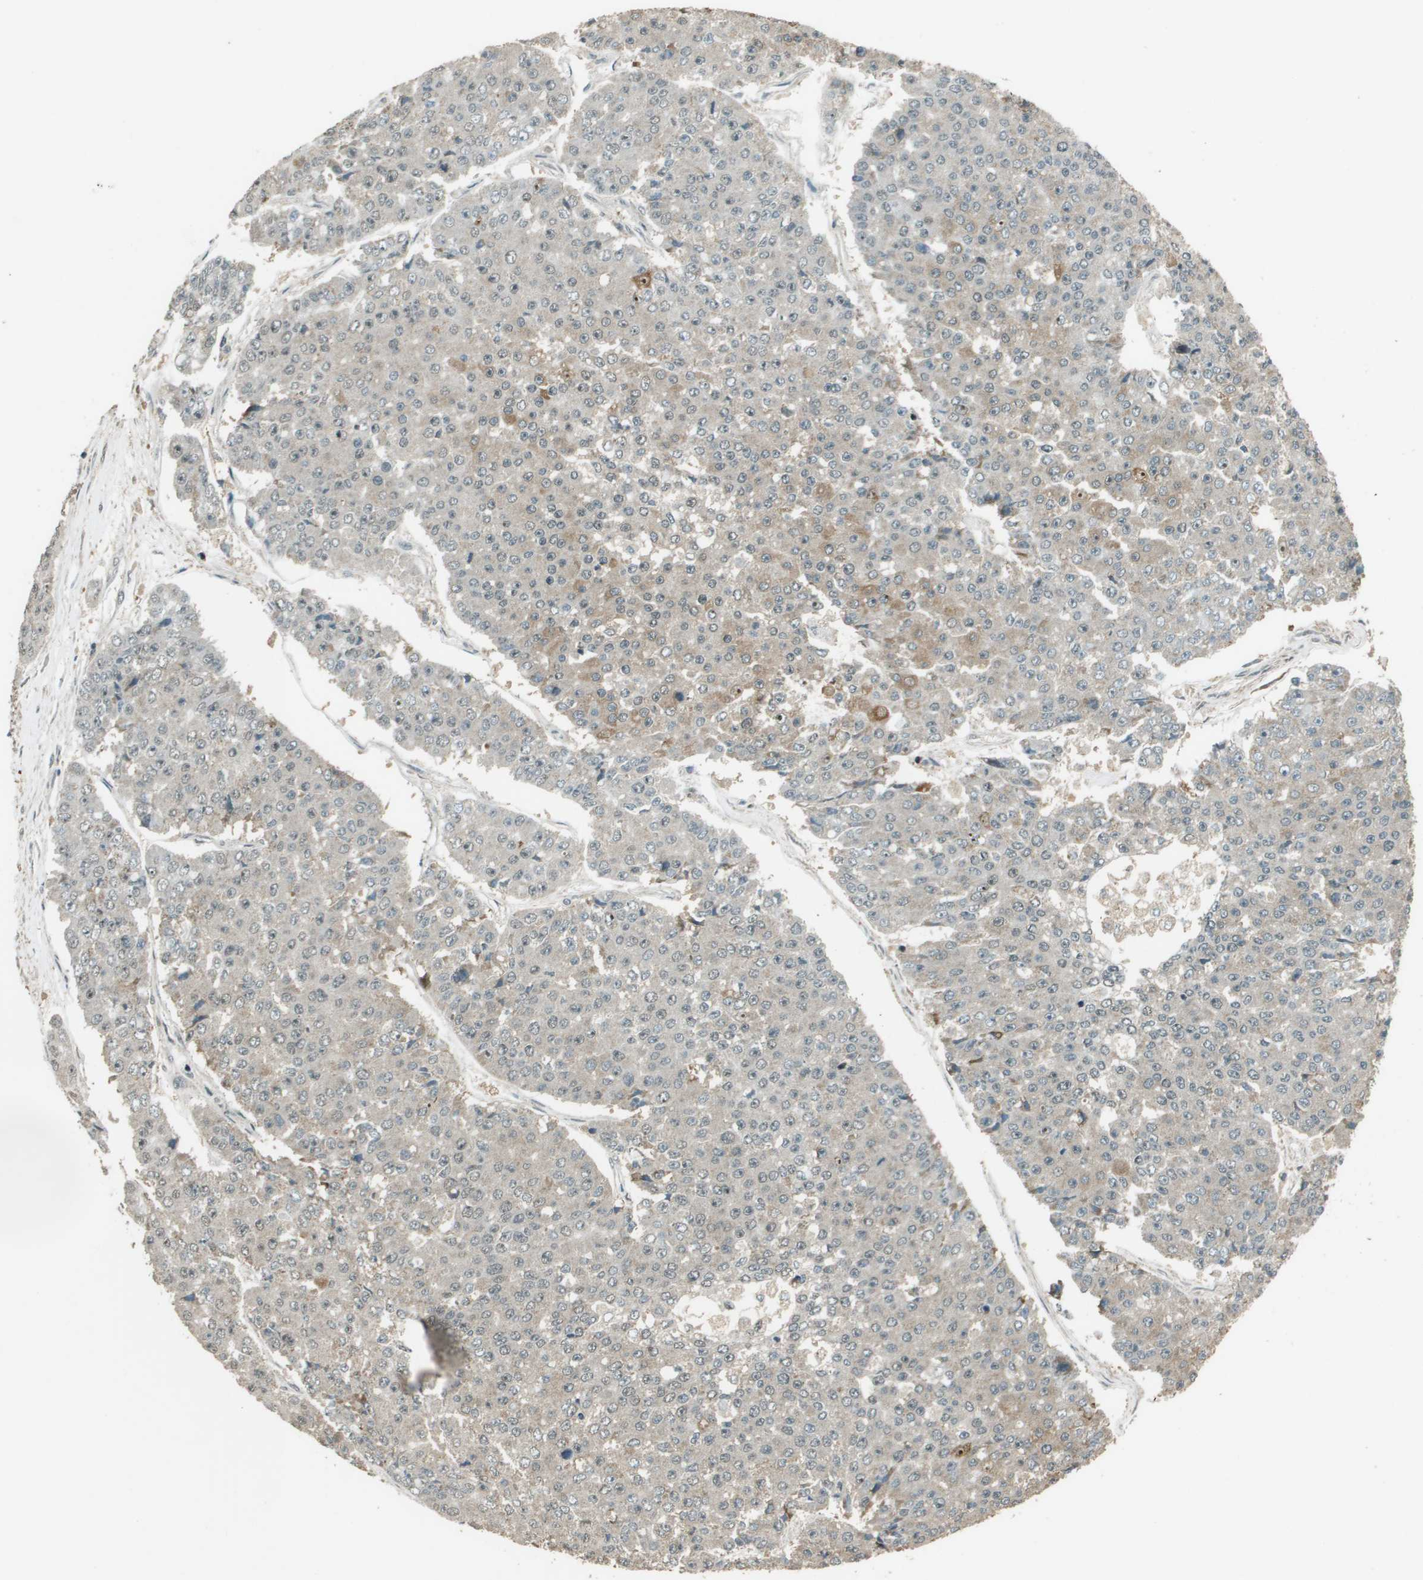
{"staining": {"intensity": "weak", "quantity": ">75%", "location": "cytoplasmic/membranous"}, "tissue": "pancreatic cancer", "cell_type": "Tumor cells", "image_type": "cancer", "snomed": [{"axis": "morphology", "description": "Adenocarcinoma, NOS"}, {"axis": "topography", "description": "Pancreas"}], "caption": "Tumor cells reveal low levels of weak cytoplasmic/membranous expression in approximately >75% of cells in human adenocarcinoma (pancreatic).", "gene": "SDC3", "patient": {"sex": "male", "age": 50}}